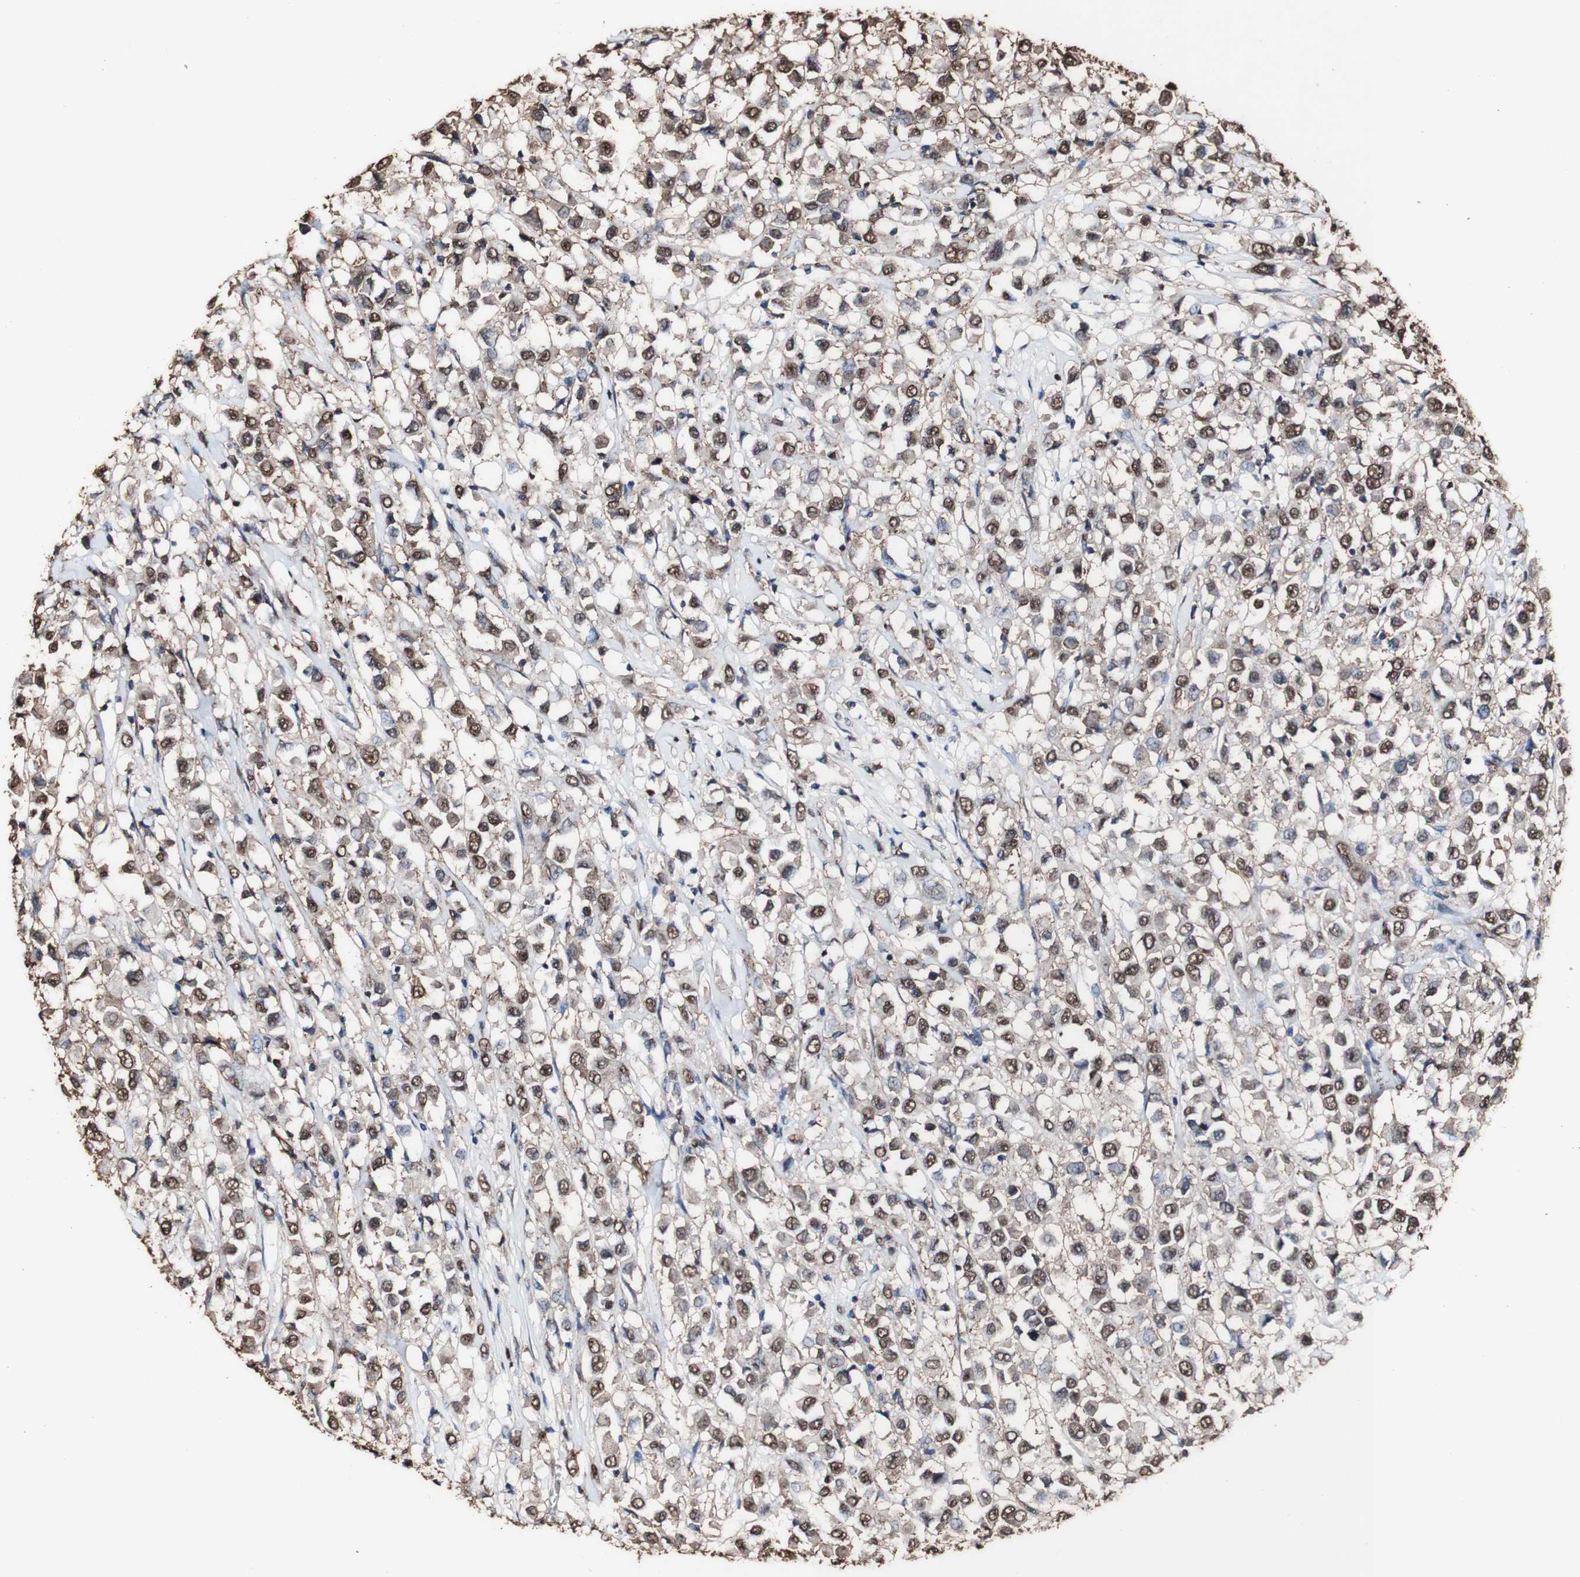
{"staining": {"intensity": "strong", "quantity": "25%-75%", "location": "cytoplasmic/membranous,nuclear"}, "tissue": "breast cancer", "cell_type": "Tumor cells", "image_type": "cancer", "snomed": [{"axis": "morphology", "description": "Duct carcinoma"}, {"axis": "topography", "description": "Breast"}], "caption": "High-magnification brightfield microscopy of breast cancer (infiltrating ductal carcinoma) stained with DAB (brown) and counterstained with hematoxylin (blue). tumor cells exhibit strong cytoplasmic/membranous and nuclear expression is seen in approximately25%-75% of cells.", "gene": "PIDD1", "patient": {"sex": "female", "age": 61}}